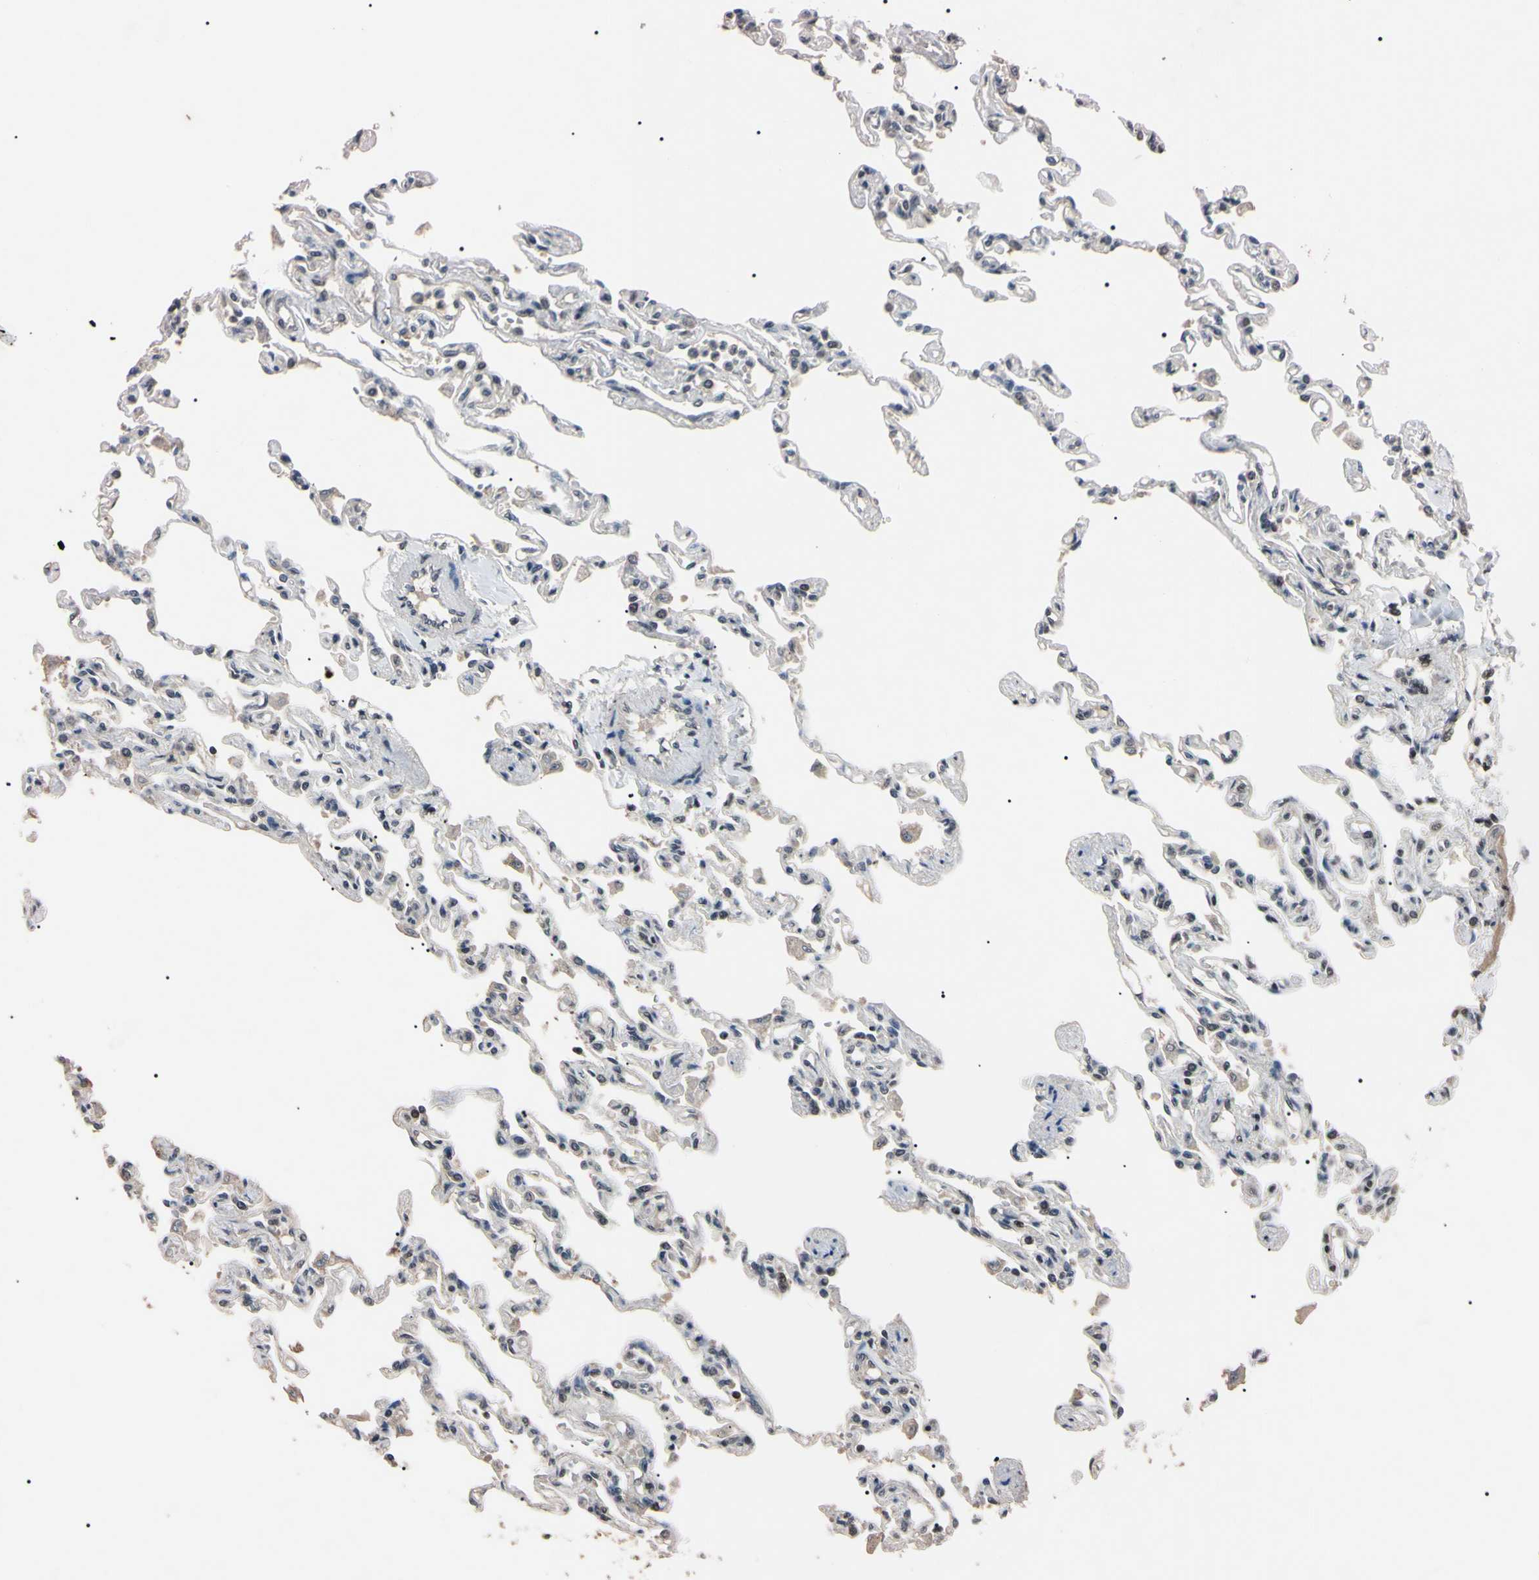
{"staining": {"intensity": "strong", "quantity": "<25%", "location": "nuclear"}, "tissue": "lung", "cell_type": "Alveolar cells", "image_type": "normal", "snomed": [{"axis": "morphology", "description": "Normal tissue, NOS"}, {"axis": "topography", "description": "Lung"}], "caption": "Immunohistochemical staining of unremarkable human lung displays <25% levels of strong nuclear protein expression in about <25% of alveolar cells. The protein is shown in brown color, while the nuclei are stained blue.", "gene": "YY1", "patient": {"sex": "male", "age": 21}}